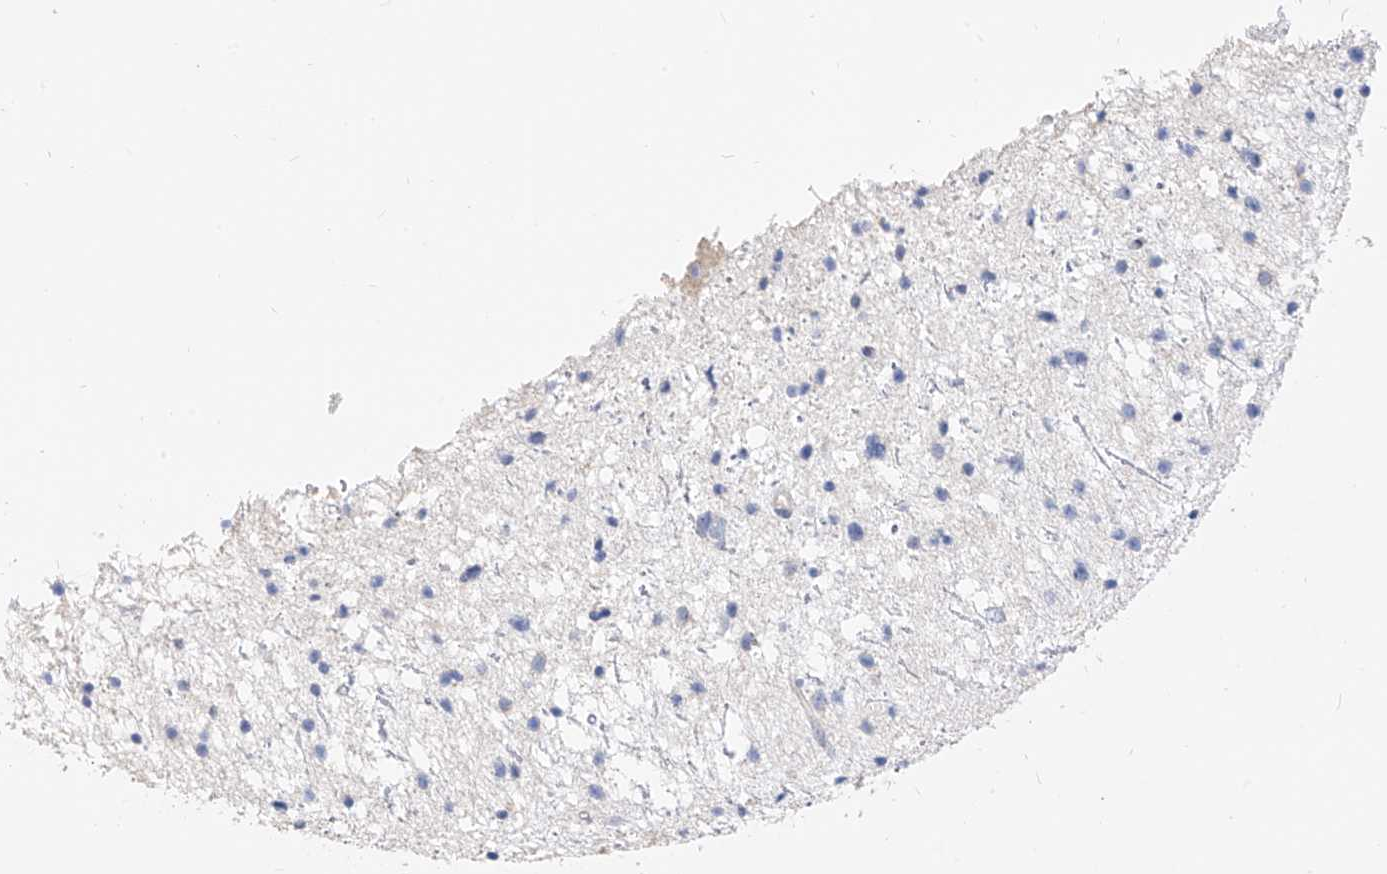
{"staining": {"intensity": "negative", "quantity": "none", "location": "none"}, "tissue": "glioma", "cell_type": "Tumor cells", "image_type": "cancer", "snomed": [{"axis": "morphology", "description": "Glioma, malignant, Low grade"}, {"axis": "topography", "description": "Brain"}], "caption": "Photomicrograph shows no significant protein positivity in tumor cells of low-grade glioma (malignant).", "gene": "ZZEF1", "patient": {"sex": "female", "age": 37}}